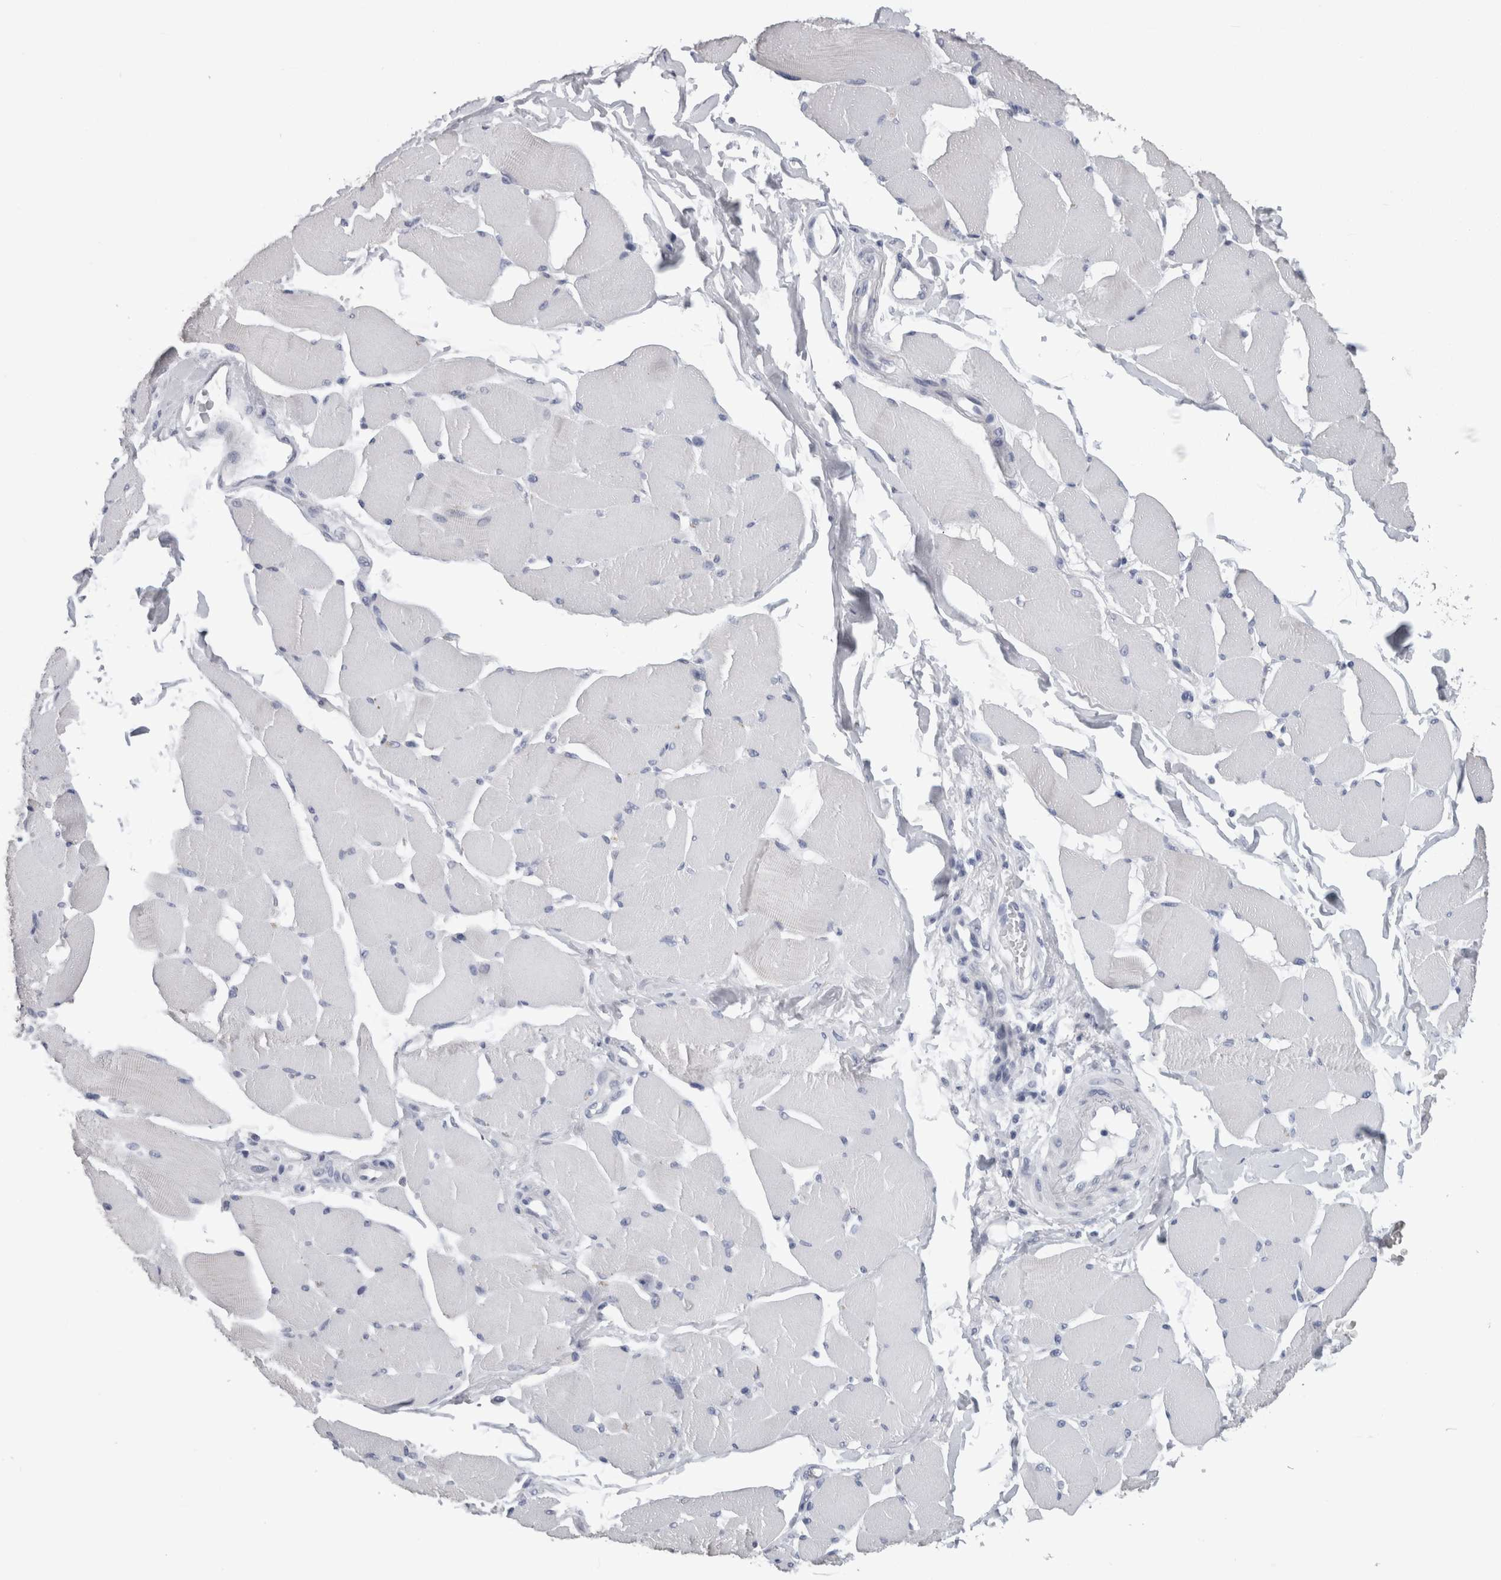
{"staining": {"intensity": "negative", "quantity": "none", "location": "none"}, "tissue": "skeletal muscle", "cell_type": "Myocytes", "image_type": "normal", "snomed": [{"axis": "morphology", "description": "Normal tissue, NOS"}, {"axis": "topography", "description": "Skin"}, {"axis": "topography", "description": "Skeletal muscle"}], "caption": "This is an IHC micrograph of normal skeletal muscle. There is no staining in myocytes.", "gene": "CA8", "patient": {"sex": "male", "age": 83}}